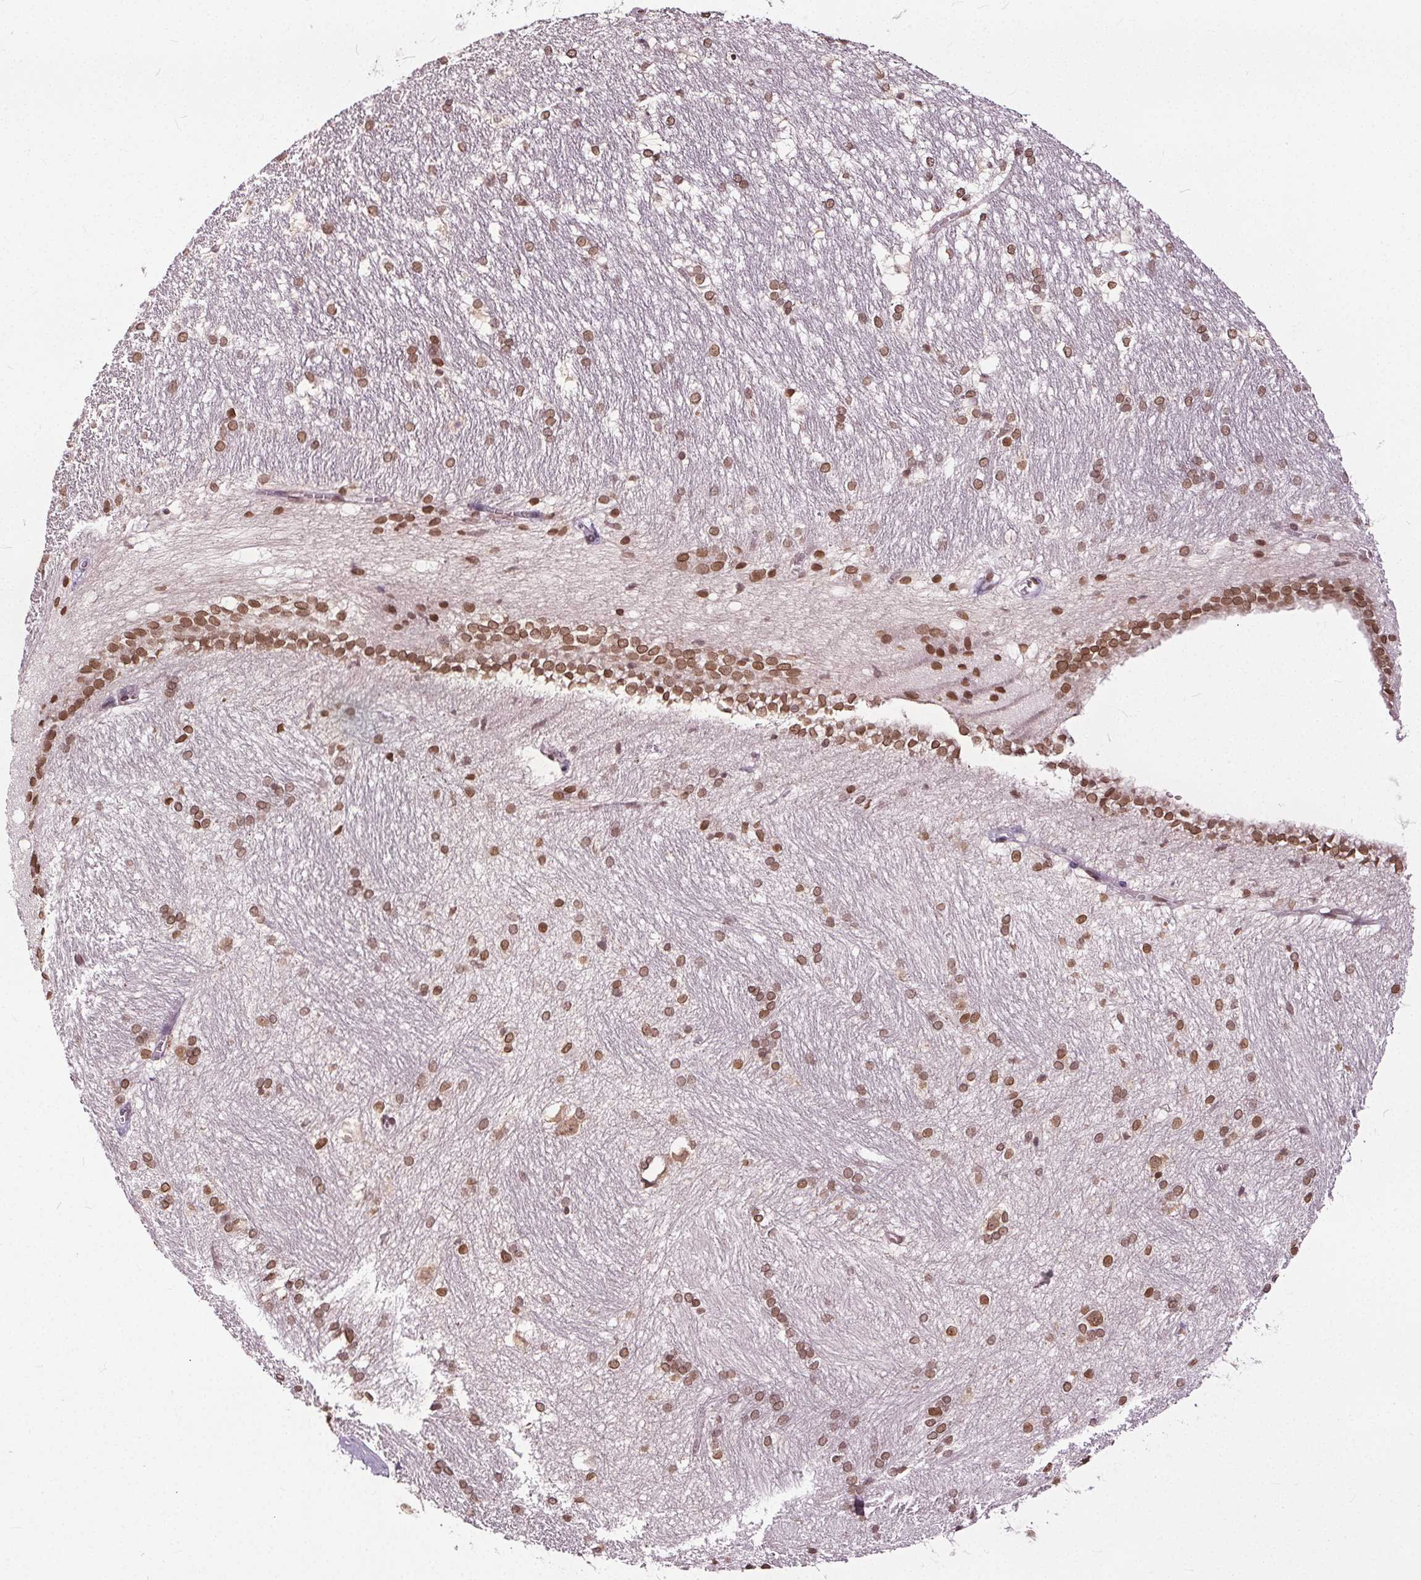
{"staining": {"intensity": "moderate", "quantity": ">75%", "location": "nuclear"}, "tissue": "hippocampus", "cell_type": "Glial cells", "image_type": "normal", "snomed": [{"axis": "morphology", "description": "Normal tissue, NOS"}, {"axis": "topography", "description": "Cerebral cortex"}, {"axis": "topography", "description": "Hippocampus"}], "caption": "Approximately >75% of glial cells in normal human hippocampus show moderate nuclear protein staining as visualized by brown immunohistochemical staining.", "gene": "TTC39C", "patient": {"sex": "female", "age": 19}}